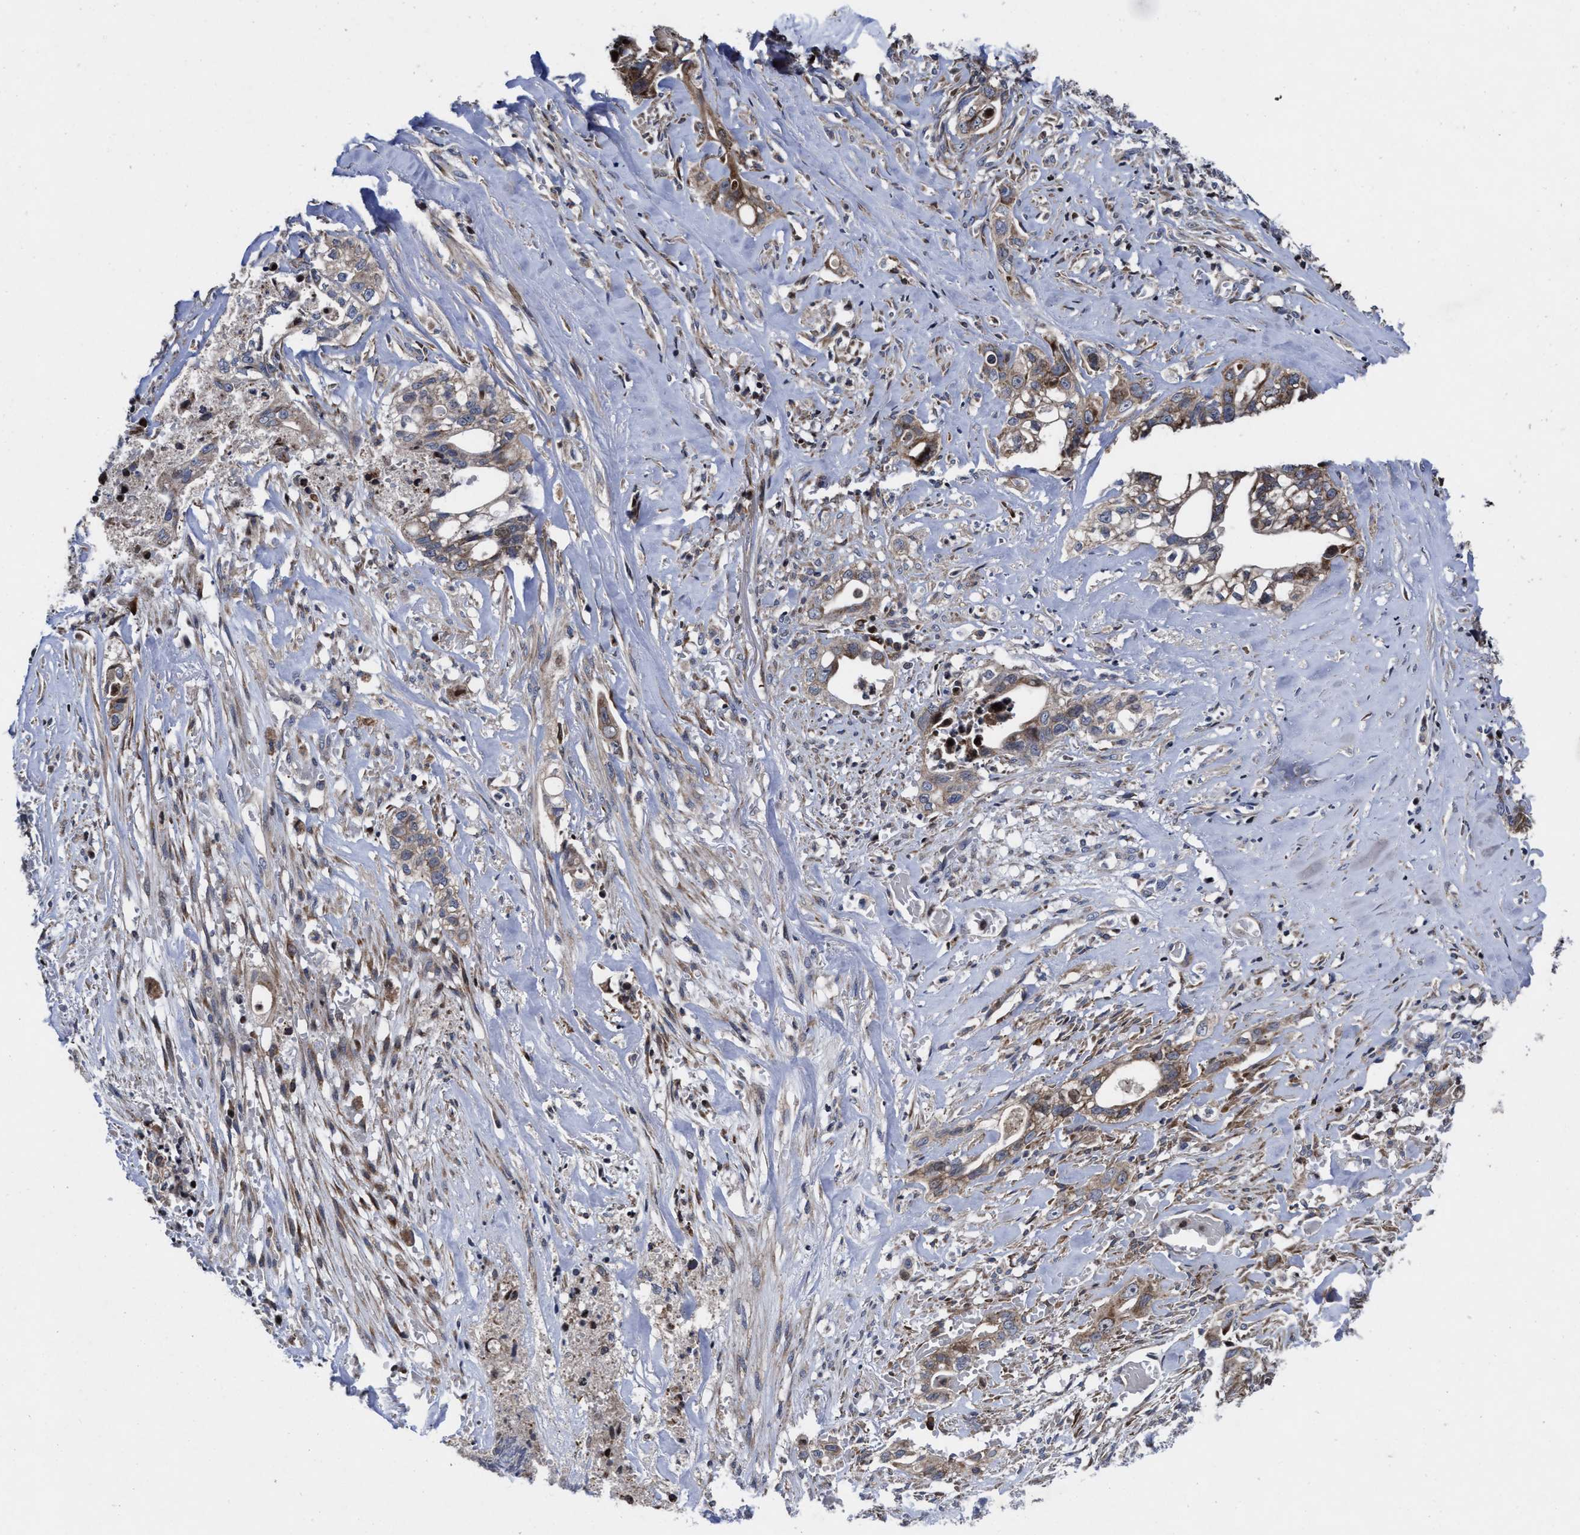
{"staining": {"intensity": "weak", "quantity": ">75%", "location": "cytoplasmic/membranous"}, "tissue": "liver cancer", "cell_type": "Tumor cells", "image_type": "cancer", "snomed": [{"axis": "morphology", "description": "Cholangiocarcinoma"}, {"axis": "topography", "description": "Liver"}], "caption": "Human cholangiocarcinoma (liver) stained with a brown dye displays weak cytoplasmic/membranous positive positivity in about >75% of tumor cells.", "gene": "MRPL50", "patient": {"sex": "female", "age": 70}}